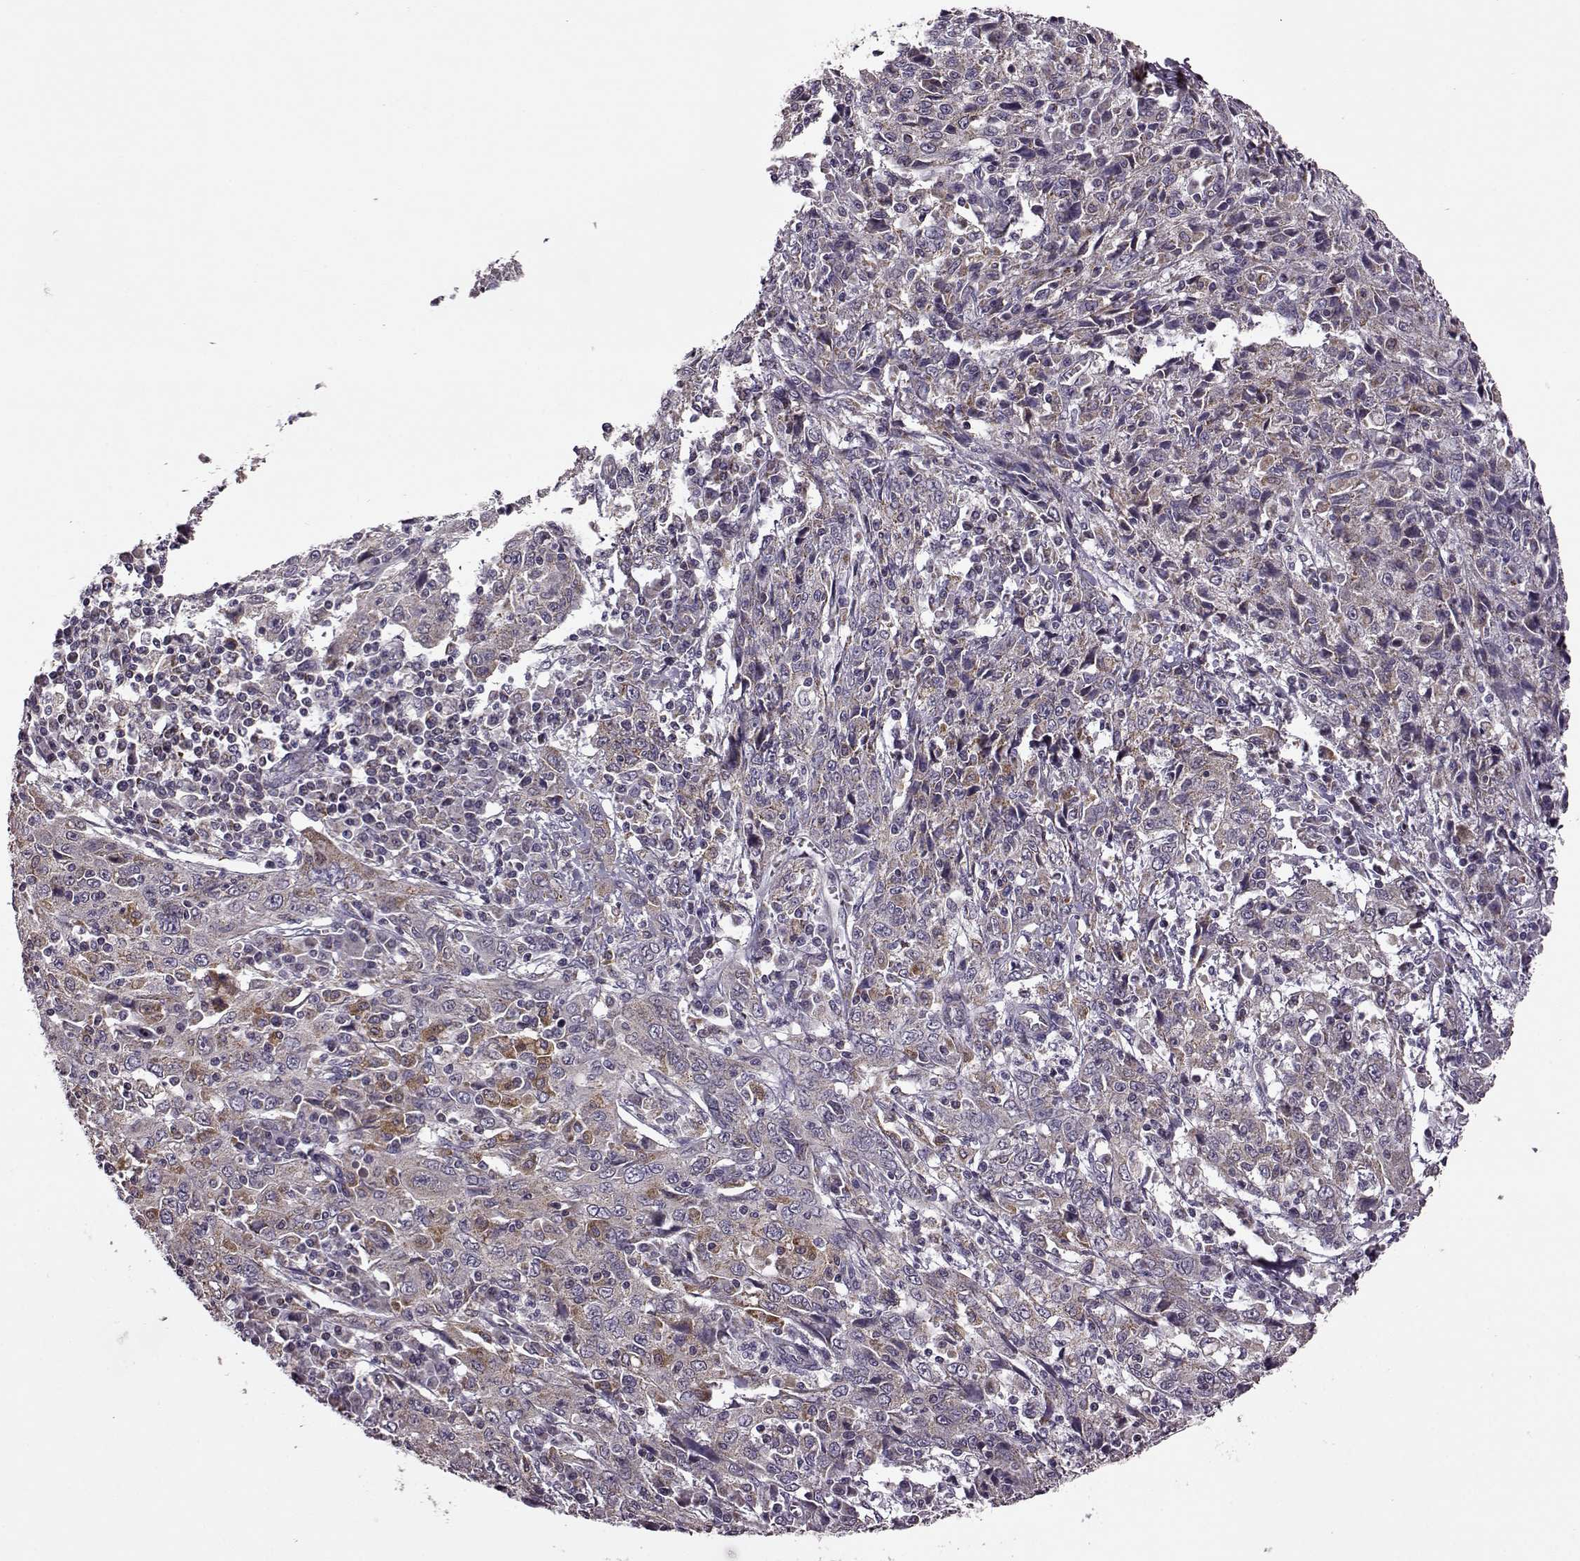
{"staining": {"intensity": "weak", "quantity": "25%-75%", "location": "cytoplasmic/membranous"}, "tissue": "cervical cancer", "cell_type": "Tumor cells", "image_type": "cancer", "snomed": [{"axis": "morphology", "description": "Squamous cell carcinoma, NOS"}, {"axis": "topography", "description": "Cervix"}], "caption": "Cervical cancer (squamous cell carcinoma) stained for a protein displays weak cytoplasmic/membranous positivity in tumor cells.", "gene": "MTSS1", "patient": {"sex": "female", "age": 46}}